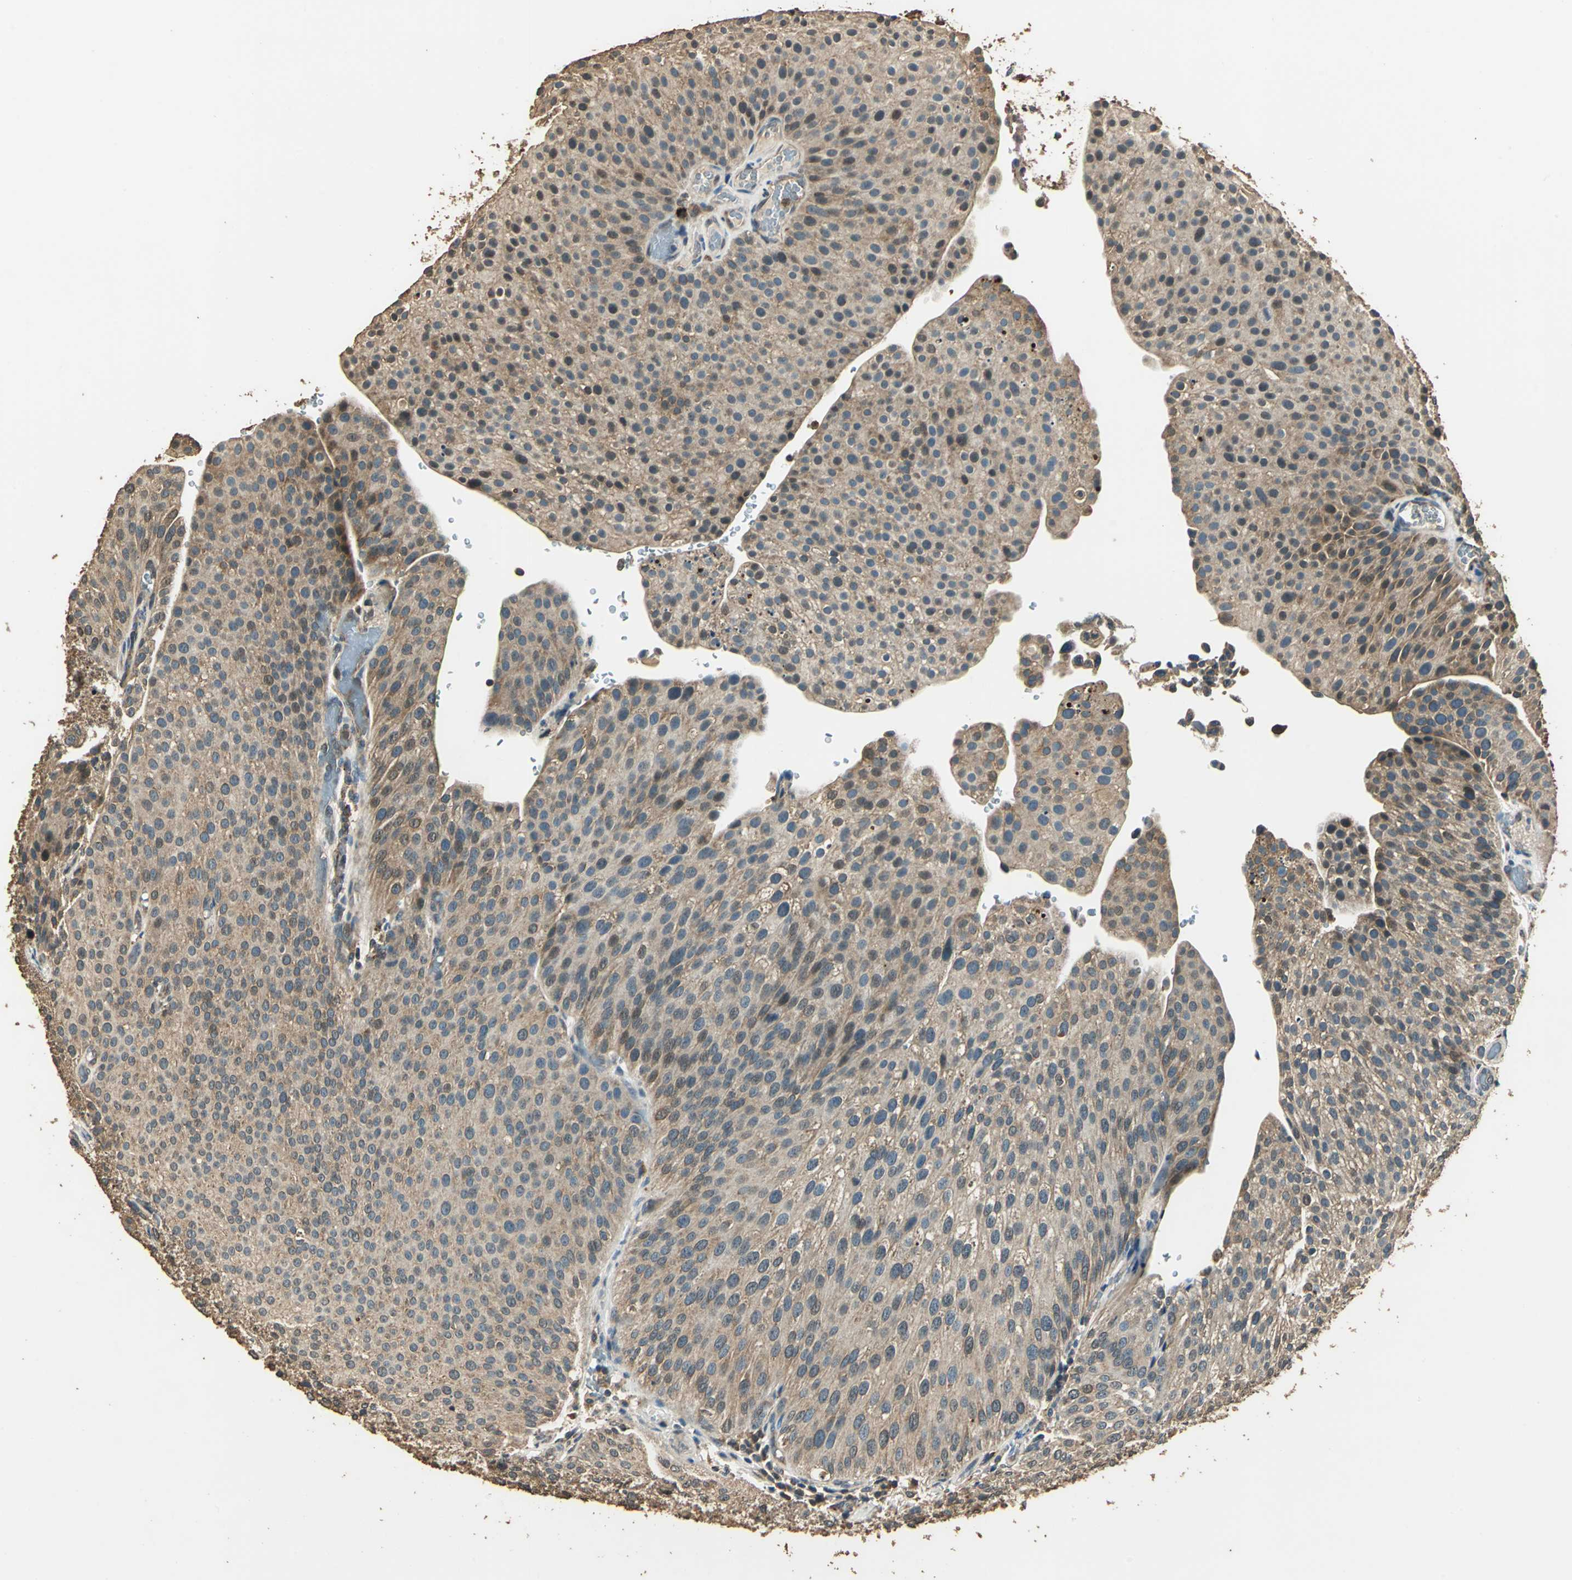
{"staining": {"intensity": "moderate", "quantity": ">75%", "location": "cytoplasmic/membranous"}, "tissue": "urothelial cancer", "cell_type": "Tumor cells", "image_type": "cancer", "snomed": [{"axis": "morphology", "description": "Urothelial carcinoma, Low grade"}, {"axis": "topography", "description": "Smooth muscle"}, {"axis": "topography", "description": "Urinary bladder"}], "caption": "Low-grade urothelial carcinoma stained for a protein (brown) demonstrates moderate cytoplasmic/membranous positive expression in approximately >75% of tumor cells.", "gene": "TMPRSS4", "patient": {"sex": "male", "age": 60}}